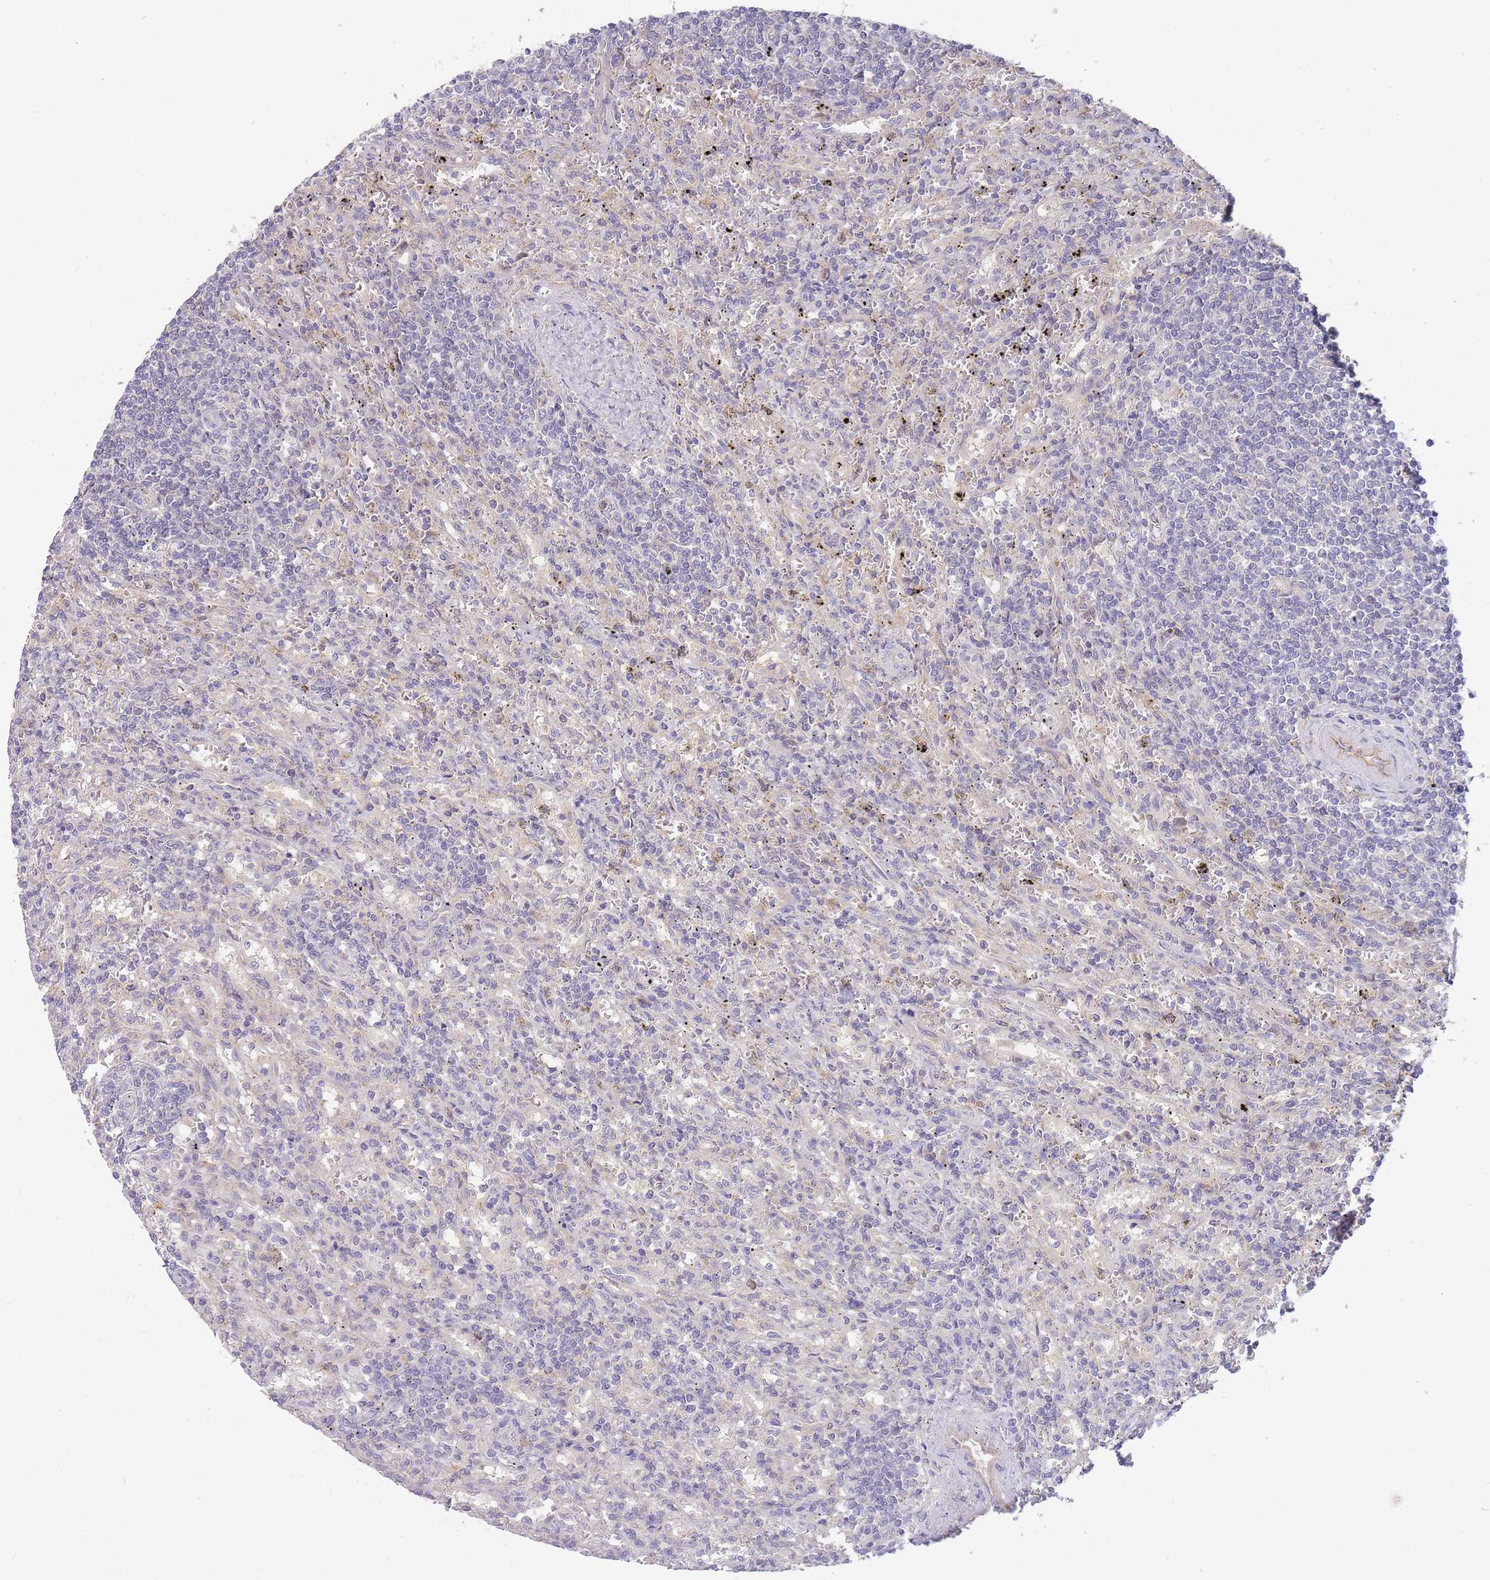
{"staining": {"intensity": "negative", "quantity": "none", "location": "none"}, "tissue": "lymphoma", "cell_type": "Tumor cells", "image_type": "cancer", "snomed": [{"axis": "morphology", "description": "Malignant lymphoma, non-Hodgkin's type, Low grade"}, {"axis": "topography", "description": "Spleen"}], "caption": "The micrograph shows no staining of tumor cells in malignant lymphoma, non-Hodgkin's type (low-grade).", "gene": "NDUFAF5", "patient": {"sex": "male", "age": 76}}